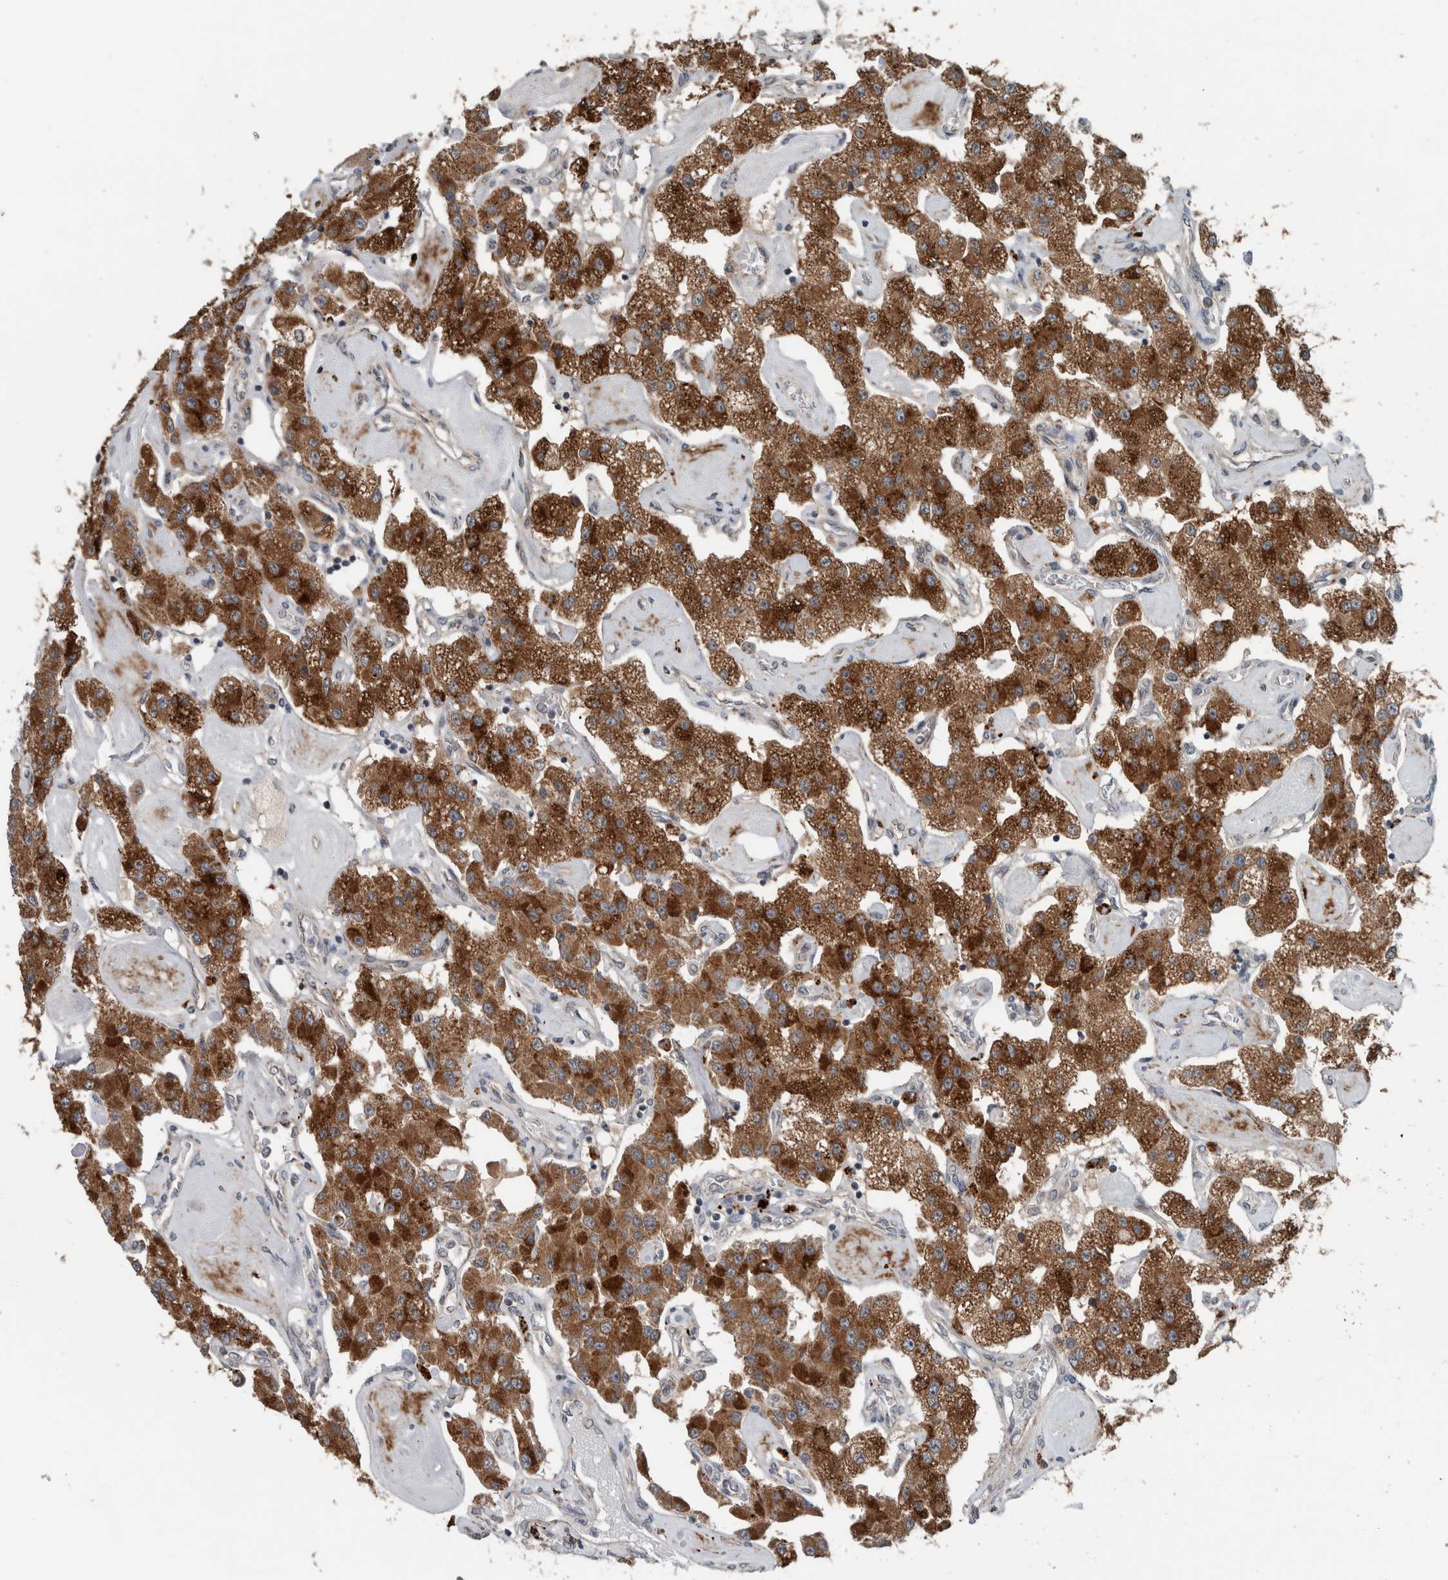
{"staining": {"intensity": "strong", "quantity": ">75%", "location": "cytoplasmic/membranous"}, "tissue": "carcinoid", "cell_type": "Tumor cells", "image_type": "cancer", "snomed": [{"axis": "morphology", "description": "Carcinoid, malignant, NOS"}, {"axis": "topography", "description": "Pancreas"}], "caption": "There is high levels of strong cytoplasmic/membranous staining in tumor cells of carcinoid (malignant), as demonstrated by immunohistochemical staining (brown color).", "gene": "GBA2", "patient": {"sex": "male", "age": 41}}